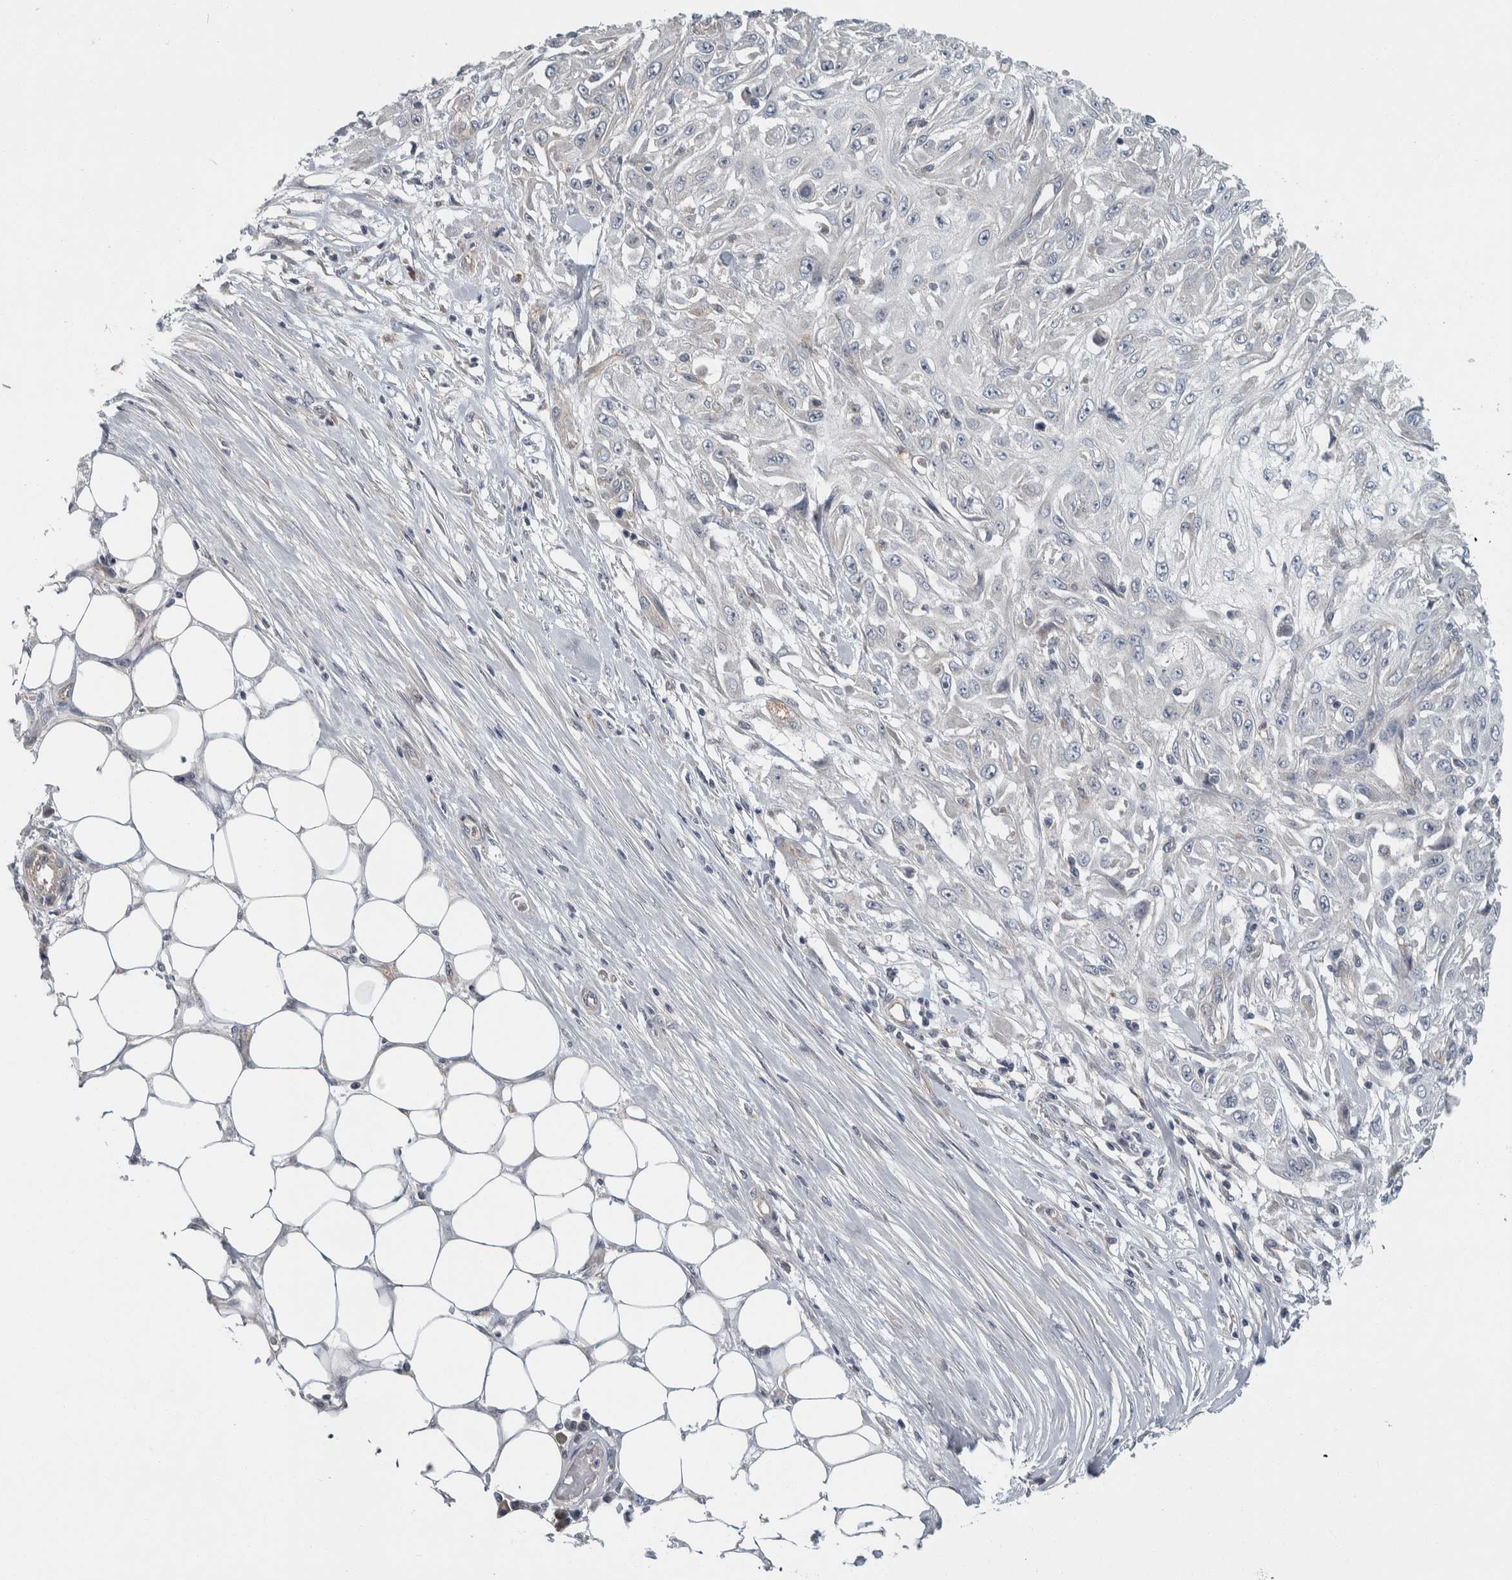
{"staining": {"intensity": "negative", "quantity": "none", "location": "none"}, "tissue": "skin cancer", "cell_type": "Tumor cells", "image_type": "cancer", "snomed": [{"axis": "morphology", "description": "Squamous cell carcinoma, NOS"}, {"axis": "morphology", "description": "Squamous cell carcinoma, metastatic, NOS"}, {"axis": "topography", "description": "Skin"}, {"axis": "topography", "description": "Lymph node"}], "caption": "Immunohistochemistry micrograph of skin metastatic squamous cell carcinoma stained for a protein (brown), which displays no staining in tumor cells.", "gene": "KCNJ3", "patient": {"sex": "male", "age": 75}}